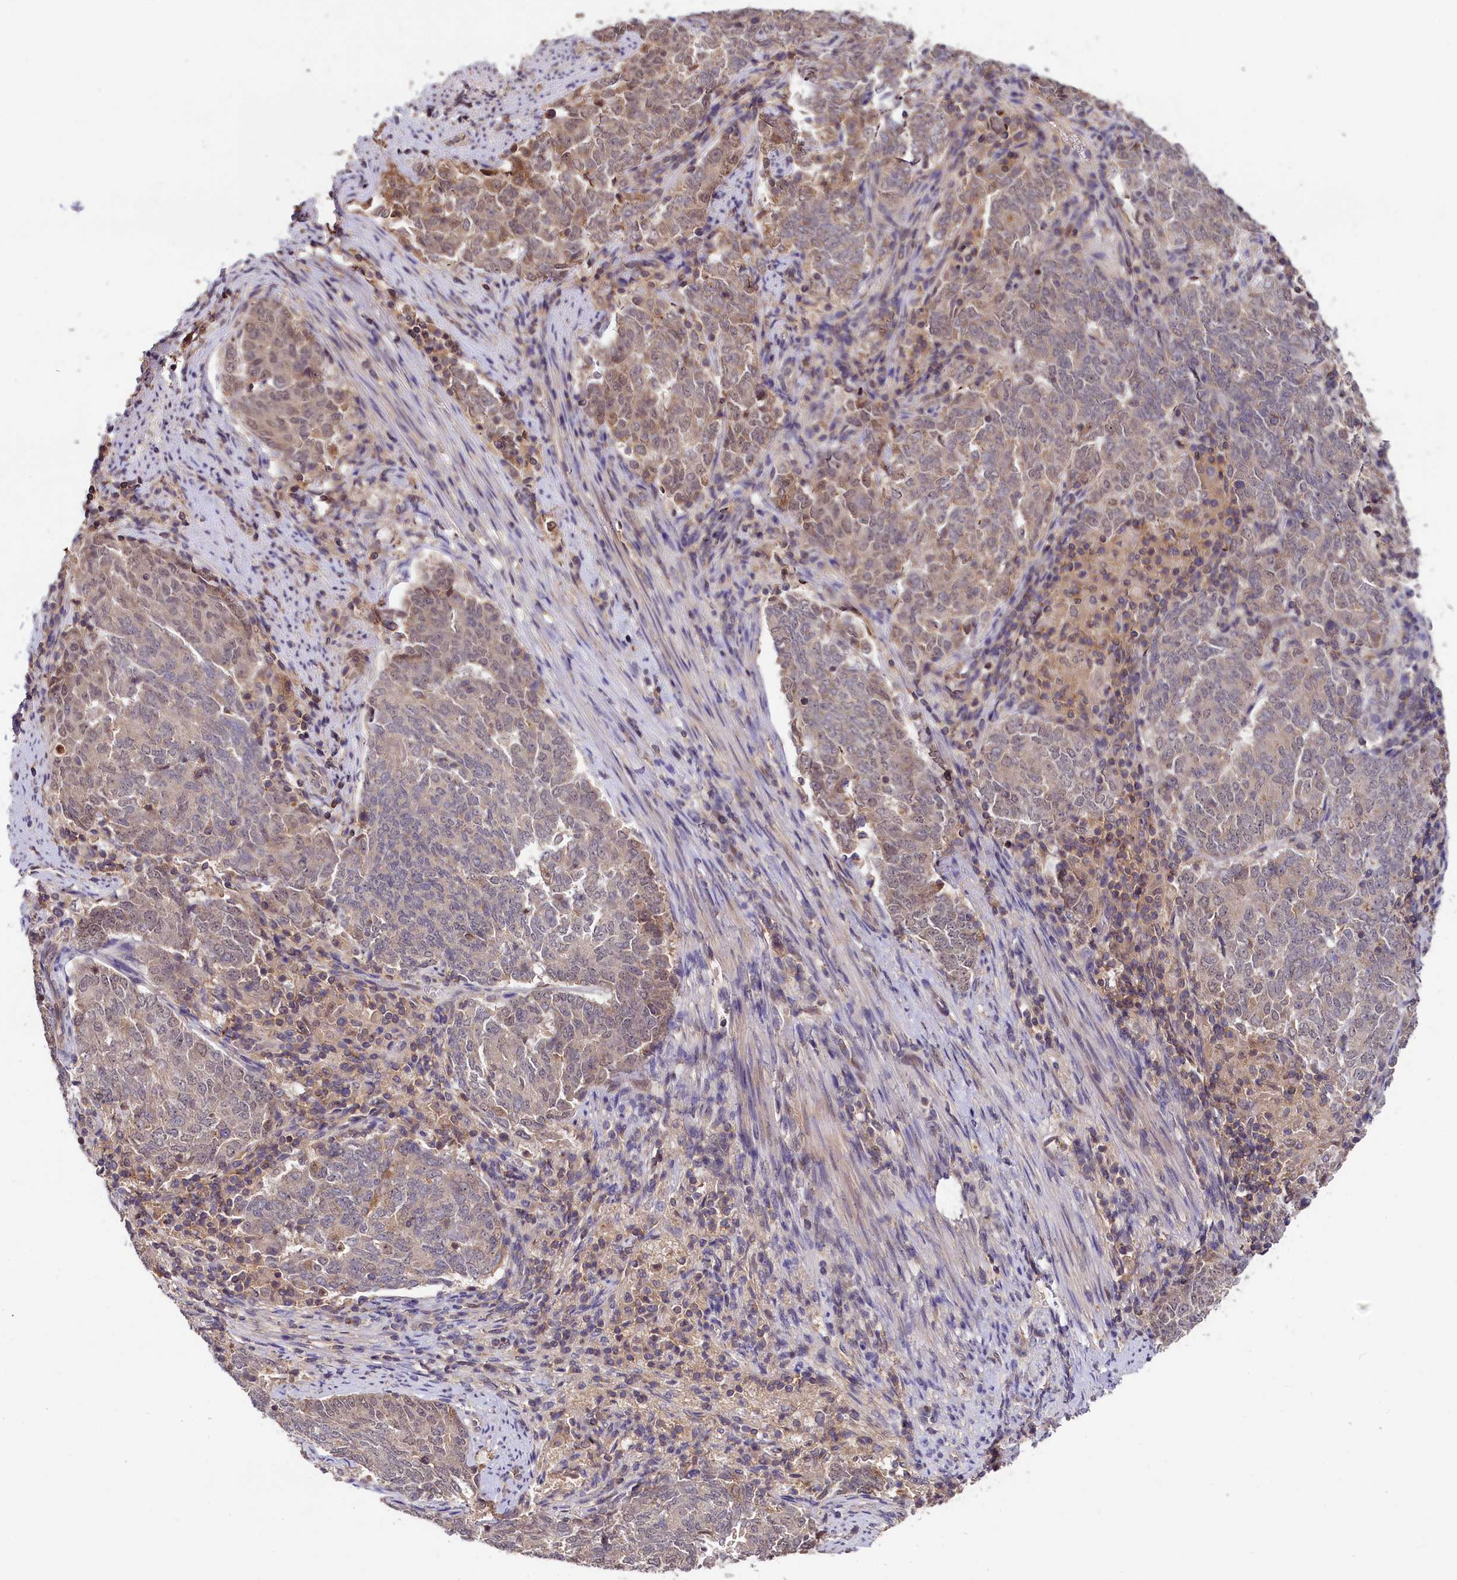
{"staining": {"intensity": "weak", "quantity": ">75%", "location": "cytoplasmic/membranous"}, "tissue": "endometrial cancer", "cell_type": "Tumor cells", "image_type": "cancer", "snomed": [{"axis": "morphology", "description": "Adenocarcinoma, NOS"}, {"axis": "topography", "description": "Endometrium"}], "caption": "Human adenocarcinoma (endometrial) stained with a brown dye displays weak cytoplasmic/membranous positive positivity in approximately >75% of tumor cells.", "gene": "TMEM39A", "patient": {"sex": "female", "age": 80}}